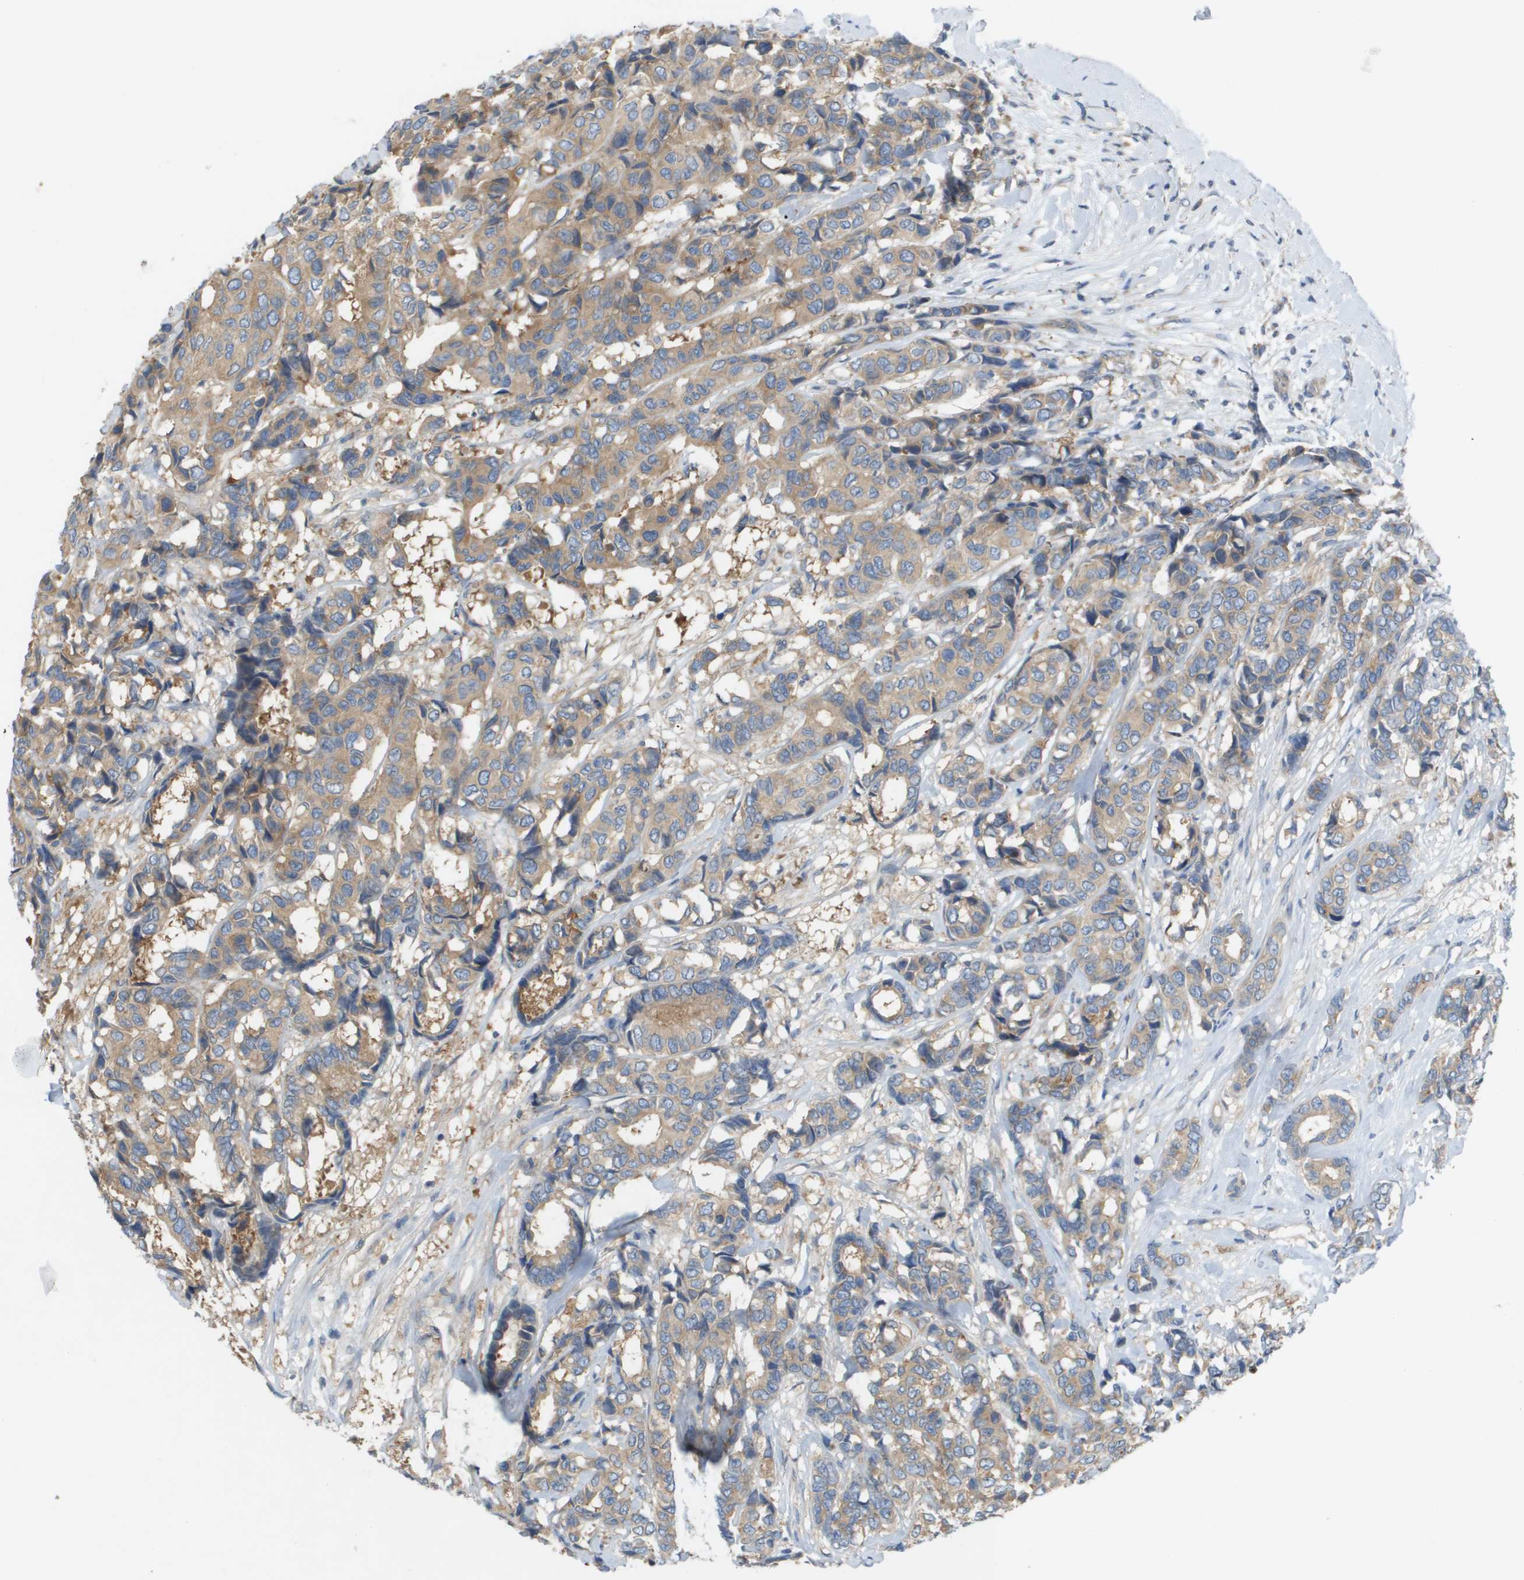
{"staining": {"intensity": "moderate", "quantity": ">75%", "location": "cytoplasmic/membranous"}, "tissue": "breast cancer", "cell_type": "Tumor cells", "image_type": "cancer", "snomed": [{"axis": "morphology", "description": "Duct carcinoma"}, {"axis": "topography", "description": "Breast"}], "caption": "A brown stain highlights moderate cytoplasmic/membranous staining of a protein in human breast cancer (intraductal carcinoma) tumor cells. The staining was performed using DAB to visualize the protein expression in brown, while the nuclei were stained in blue with hematoxylin (Magnification: 20x).", "gene": "UBA5", "patient": {"sex": "female", "age": 87}}